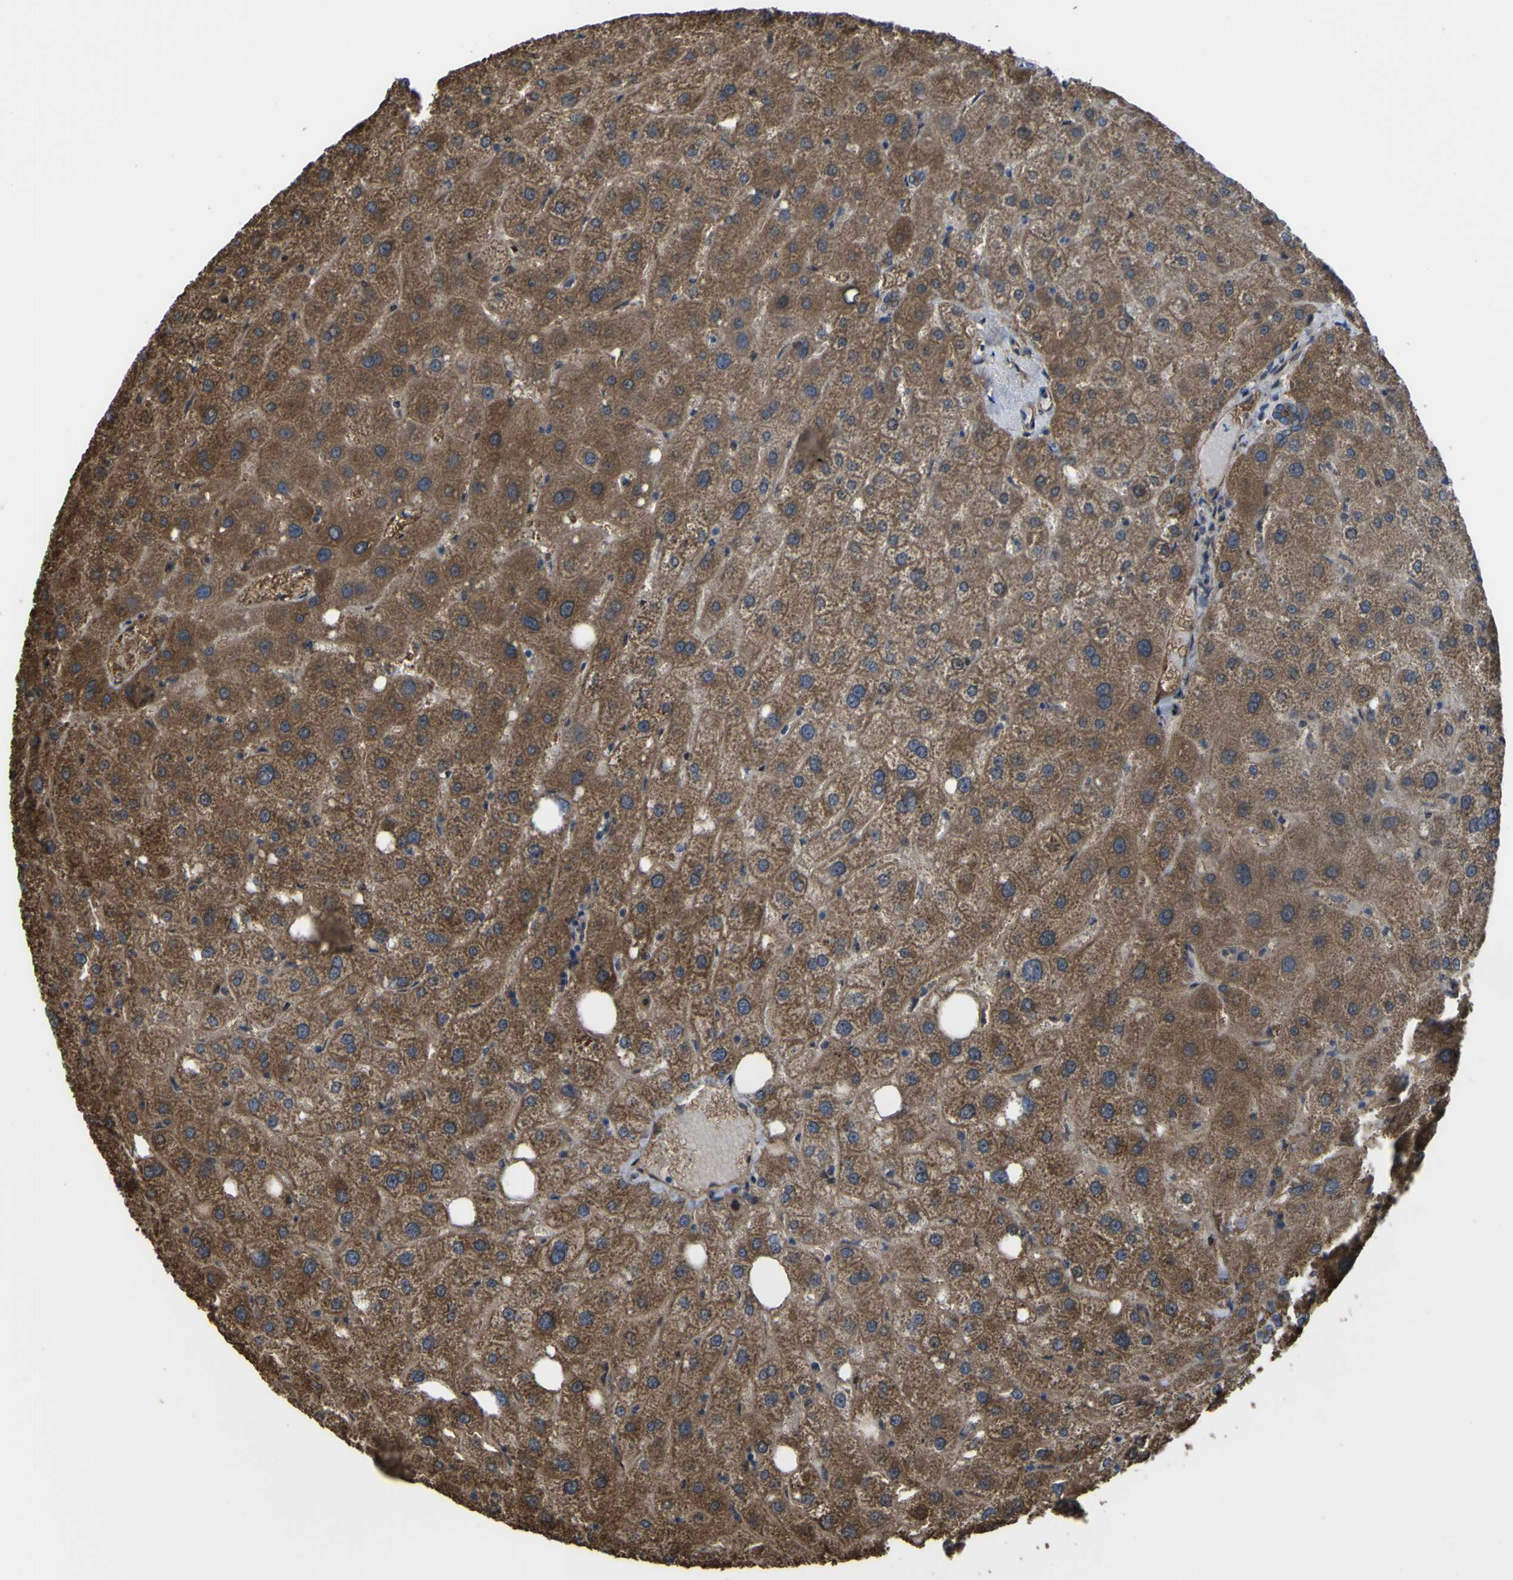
{"staining": {"intensity": "weak", "quantity": ">75%", "location": "cytoplasmic/membranous"}, "tissue": "liver", "cell_type": "Cholangiocytes", "image_type": "normal", "snomed": [{"axis": "morphology", "description": "Normal tissue, NOS"}, {"axis": "topography", "description": "Liver"}], "caption": "Immunohistochemical staining of benign human liver exhibits low levels of weak cytoplasmic/membranous staining in about >75% of cholangiocytes.", "gene": "FBXO30", "patient": {"sex": "male", "age": 73}}